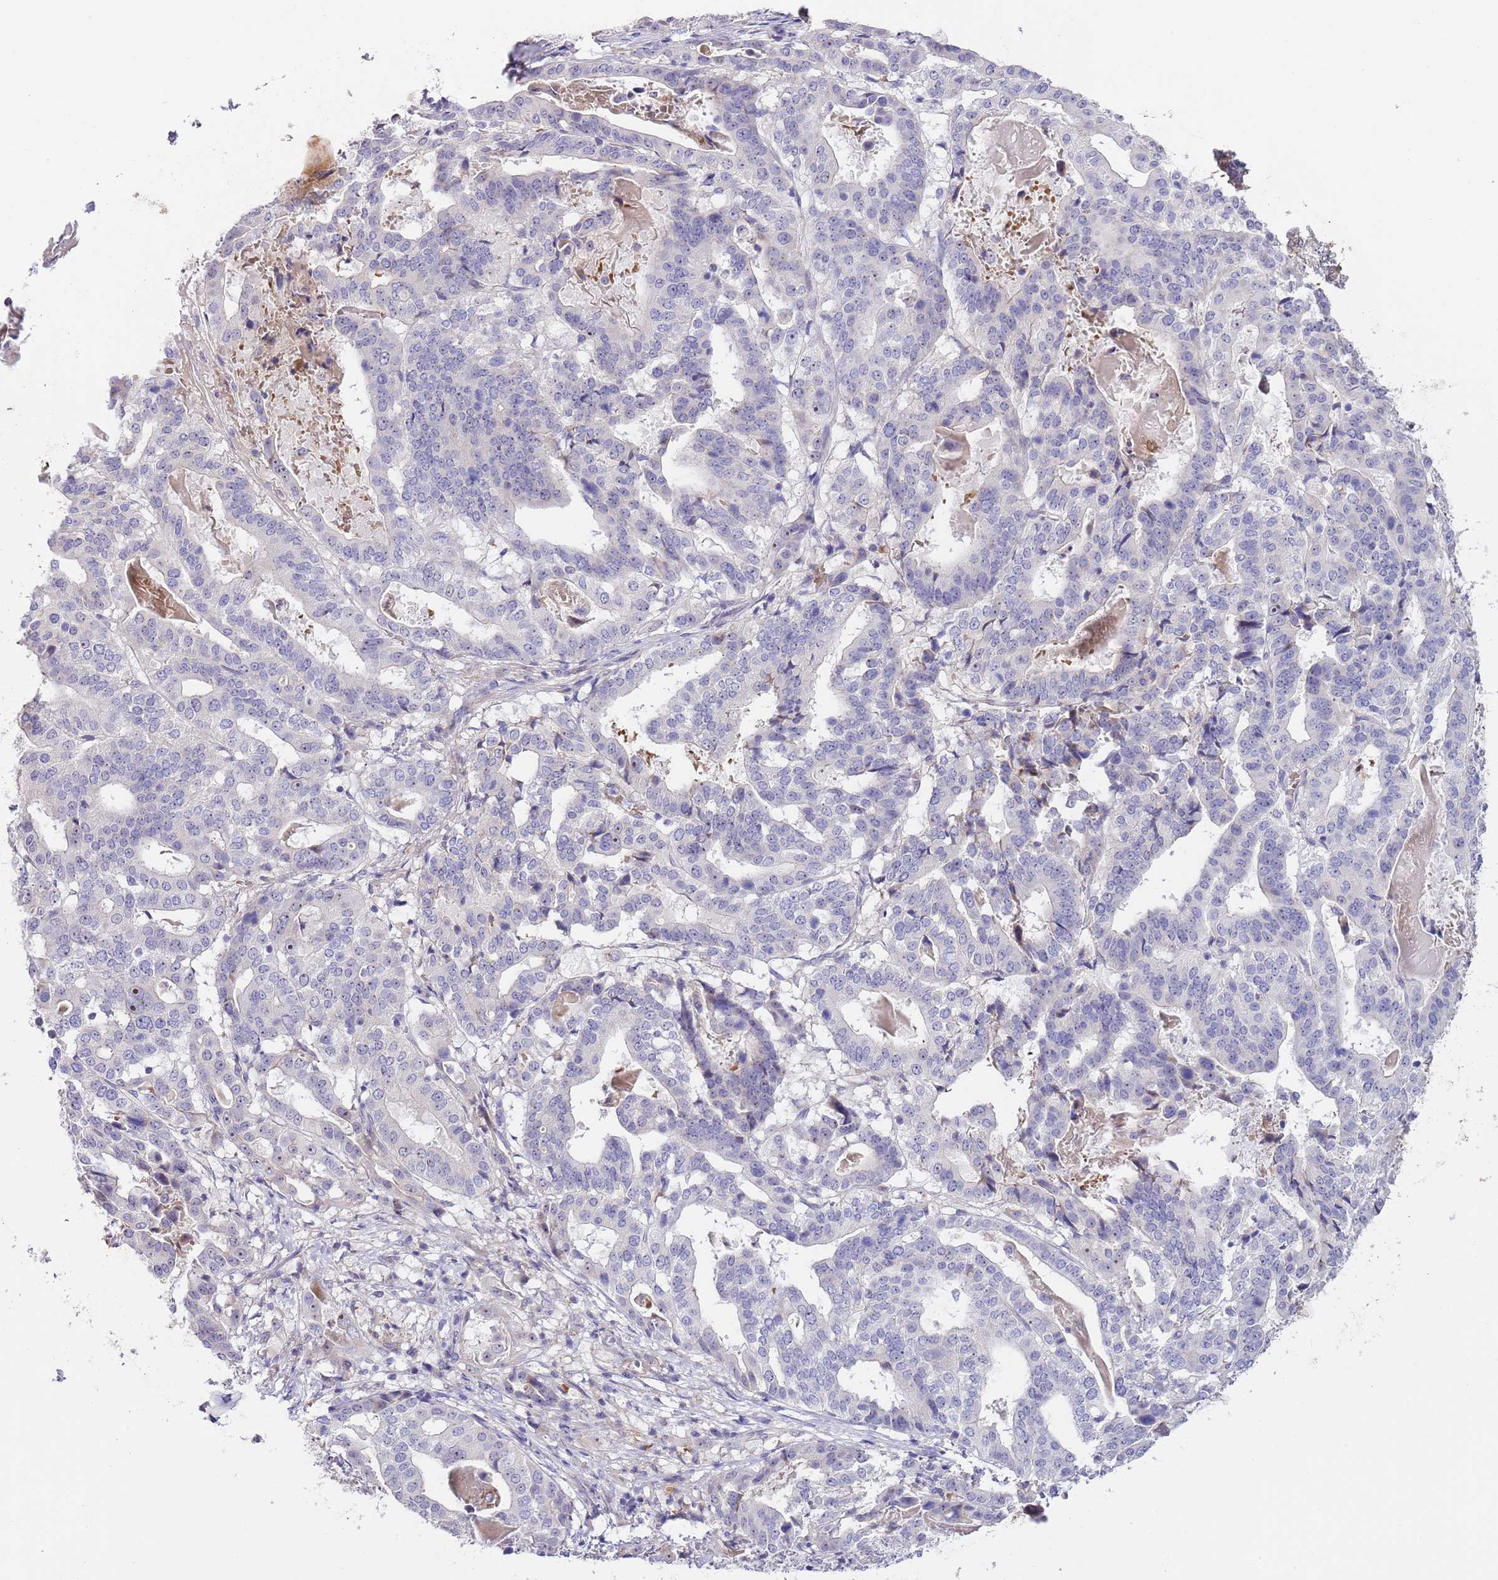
{"staining": {"intensity": "negative", "quantity": "none", "location": "none"}, "tissue": "stomach cancer", "cell_type": "Tumor cells", "image_type": "cancer", "snomed": [{"axis": "morphology", "description": "Adenocarcinoma, NOS"}, {"axis": "topography", "description": "Stomach"}], "caption": "Human adenocarcinoma (stomach) stained for a protein using immunohistochemistry (IHC) displays no staining in tumor cells.", "gene": "AP1S2", "patient": {"sex": "male", "age": 48}}